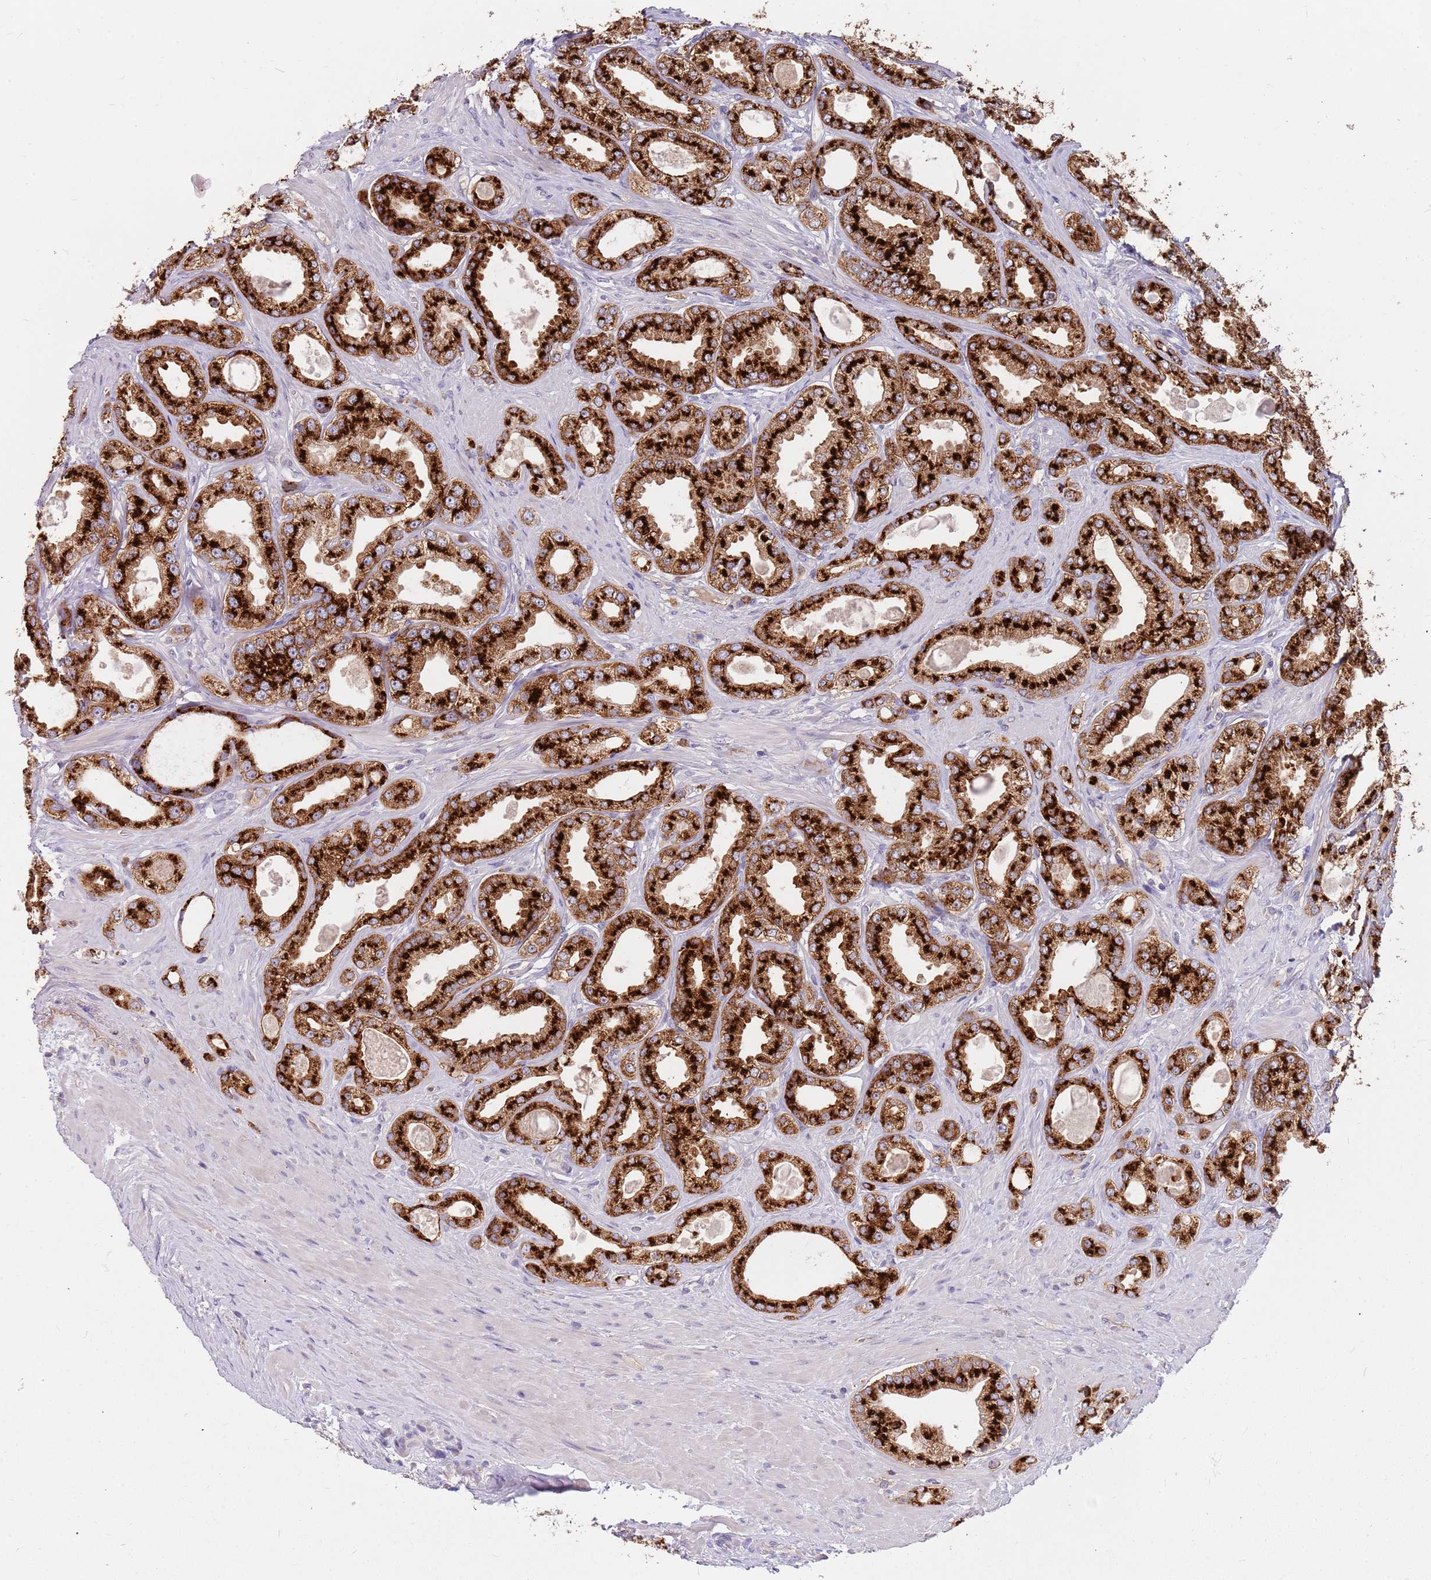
{"staining": {"intensity": "strong", "quantity": ">75%", "location": "cytoplasmic/membranous"}, "tissue": "prostate cancer", "cell_type": "Tumor cells", "image_type": "cancer", "snomed": [{"axis": "morphology", "description": "Adenocarcinoma, Low grade"}, {"axis": "topography", "description": "Prostate"}], "caption": "IHC of human prostate cancer demonstrates high levels of strong cytoplasmic/membranous staining in approximately >75% of tumor cells. The staining was performed using DAB to visualize the protein expression in brown, while the nuclei were stained in blue with hematoxylin (Magnification: 20x).", "gene": "BORCS5", "patient": {"sex": "male", "age": 63}}